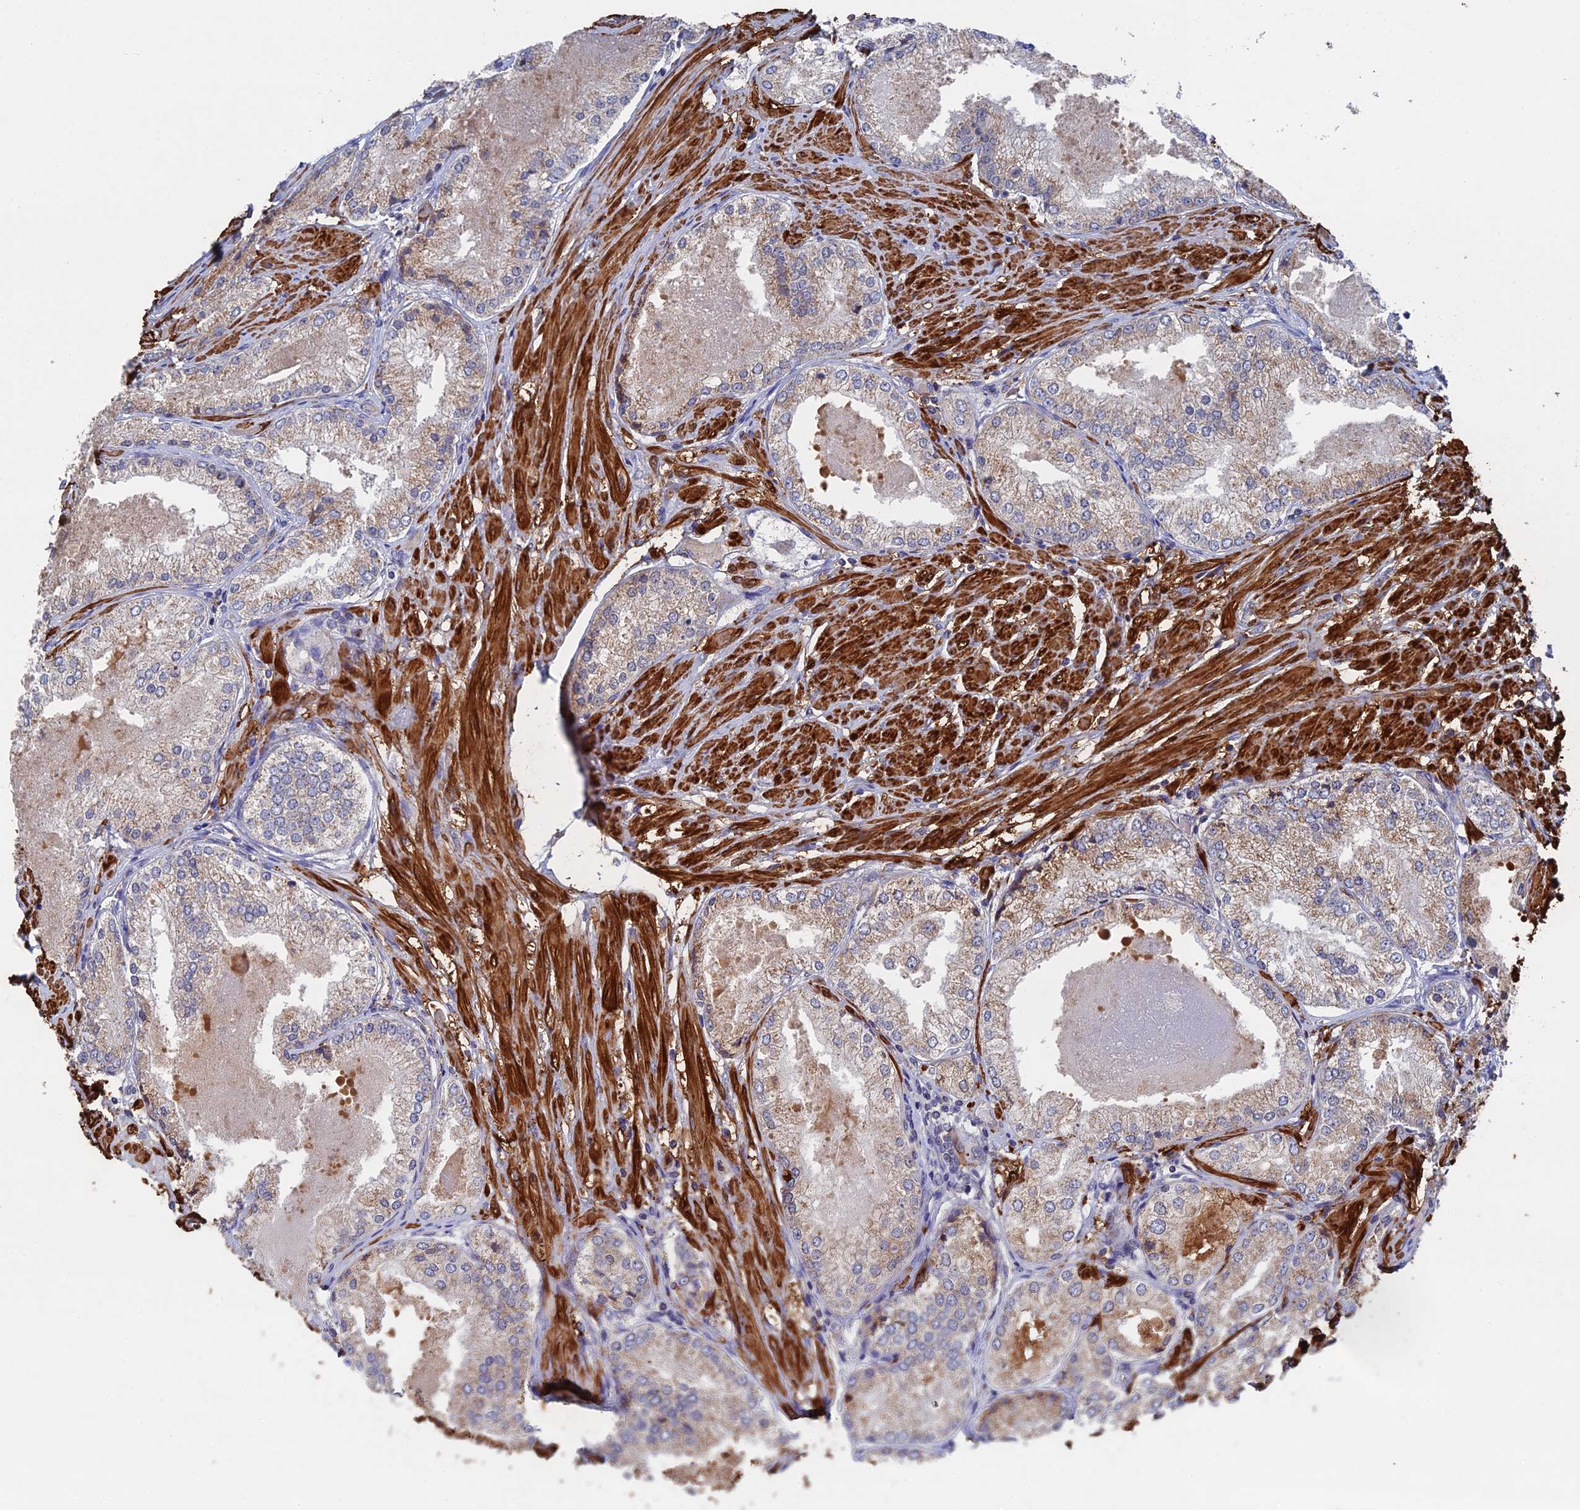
{"staining": {"intensity": "moderate", "quantity": "25%-75%", "location": "cytoplasmic/membranous"}, "tissue": "prostate cancer", "cell_type": "Tumor cells", "image_type": "cancer", "snomed": [{"axis": "morphology", "description": "Adenocarcinoma, Low grade"}, {"axis": "topography", "description": "Prostate"}], "caption": "Adenocarcinoma (low-grade) (prostate) stained with DAB (3,3'-diaminobenzidine) IHC demonstrates medium levels of moderate cytoplasmic/membranous expression in approximately 25%-75% of tumor cells.", "gene": "ZNF320", "patient": {"sex": "male", "age": 68}}